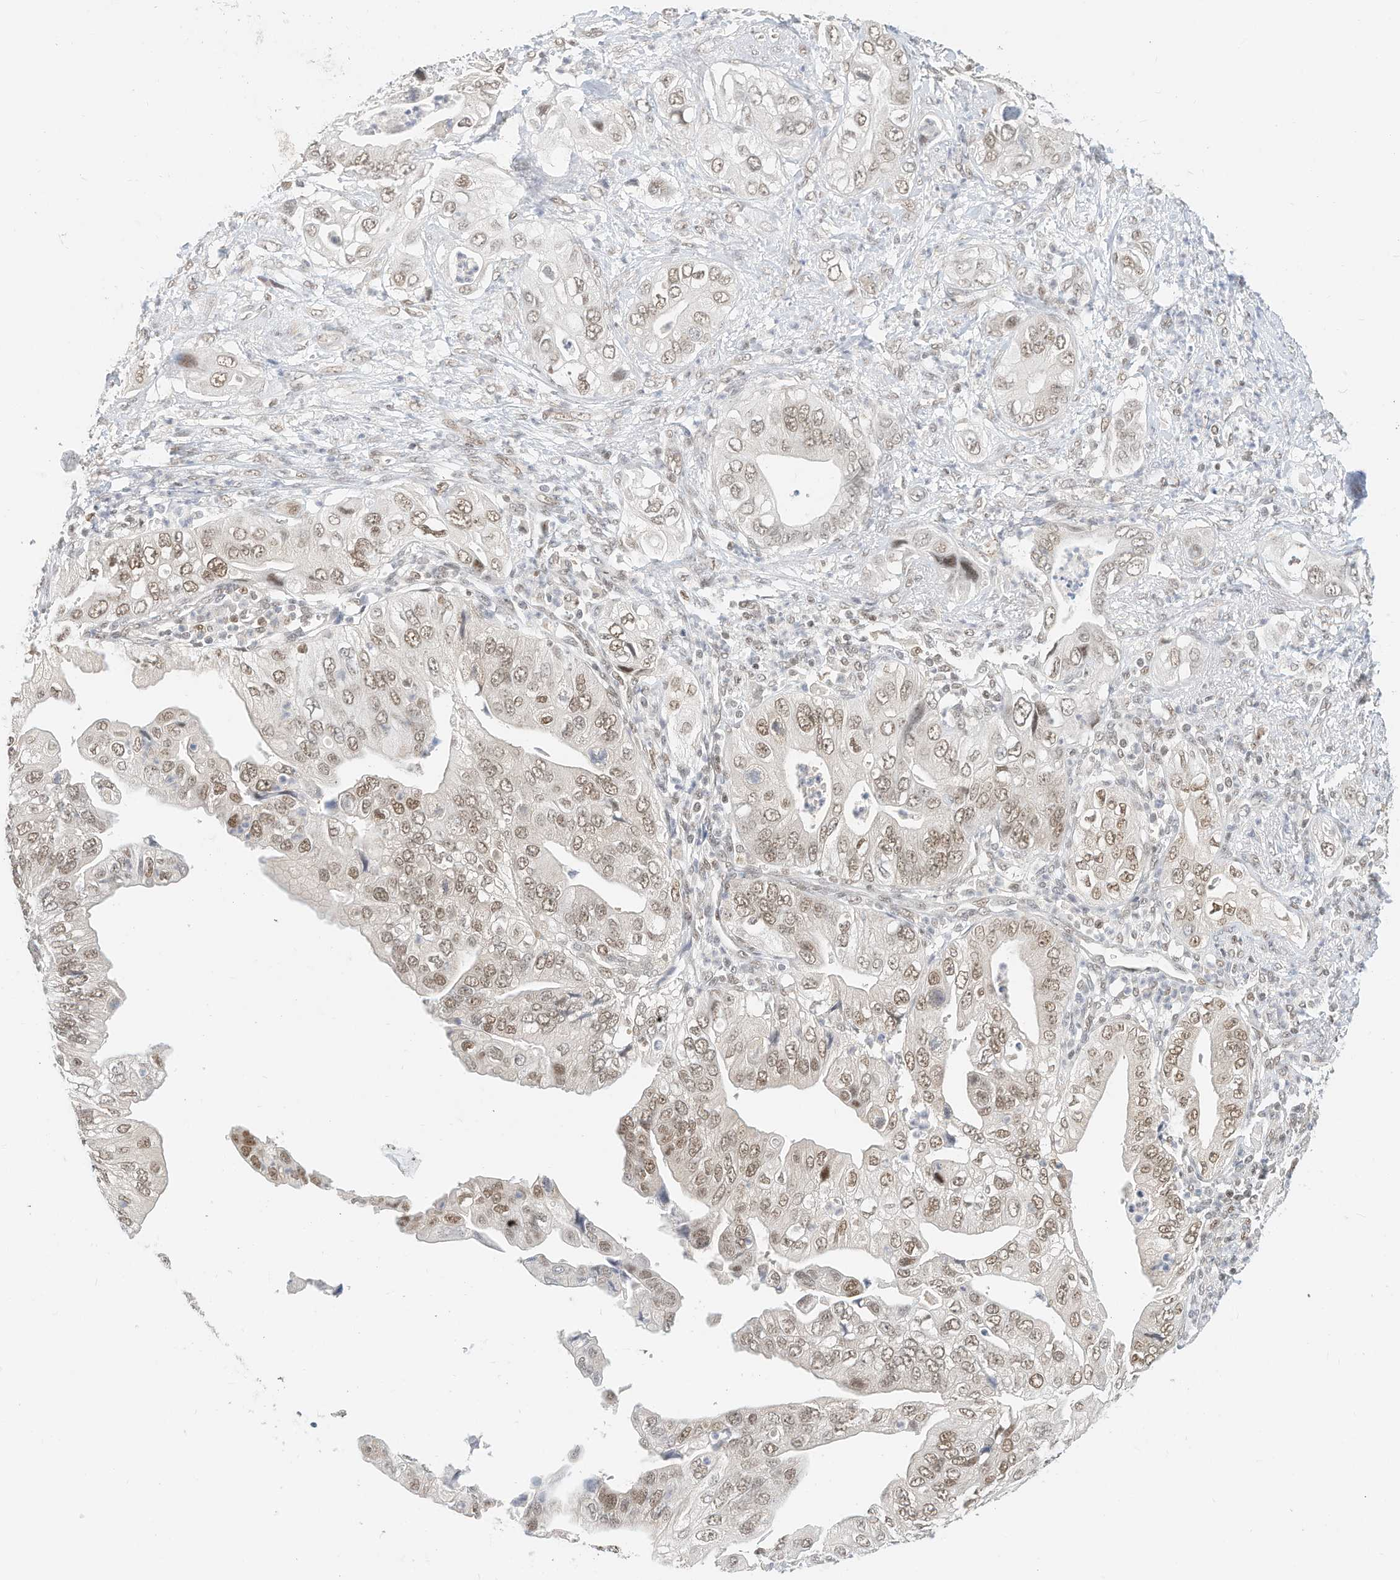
{"staining": {"intensity": "weak", "quantity": ">75%", "location": "nuclear"}, "tissue": "pancreatic cancer", "cell_type": "Tumor cells", "image_type": "cancer", "snomed": [{"axis": "morphology", "description": "Adenocarcinoma, NOS"}, {"axis": "topography", "description": "Pancreas"}], "caption": "Weak nuclear staining for a protein is appreciated in approximately >75% of tumor cells of pancreatic adenocarcinoma using immunohistochemistry (IHC).", "gene": "OGT", "patient": {"sex": "female", "age": 78}}